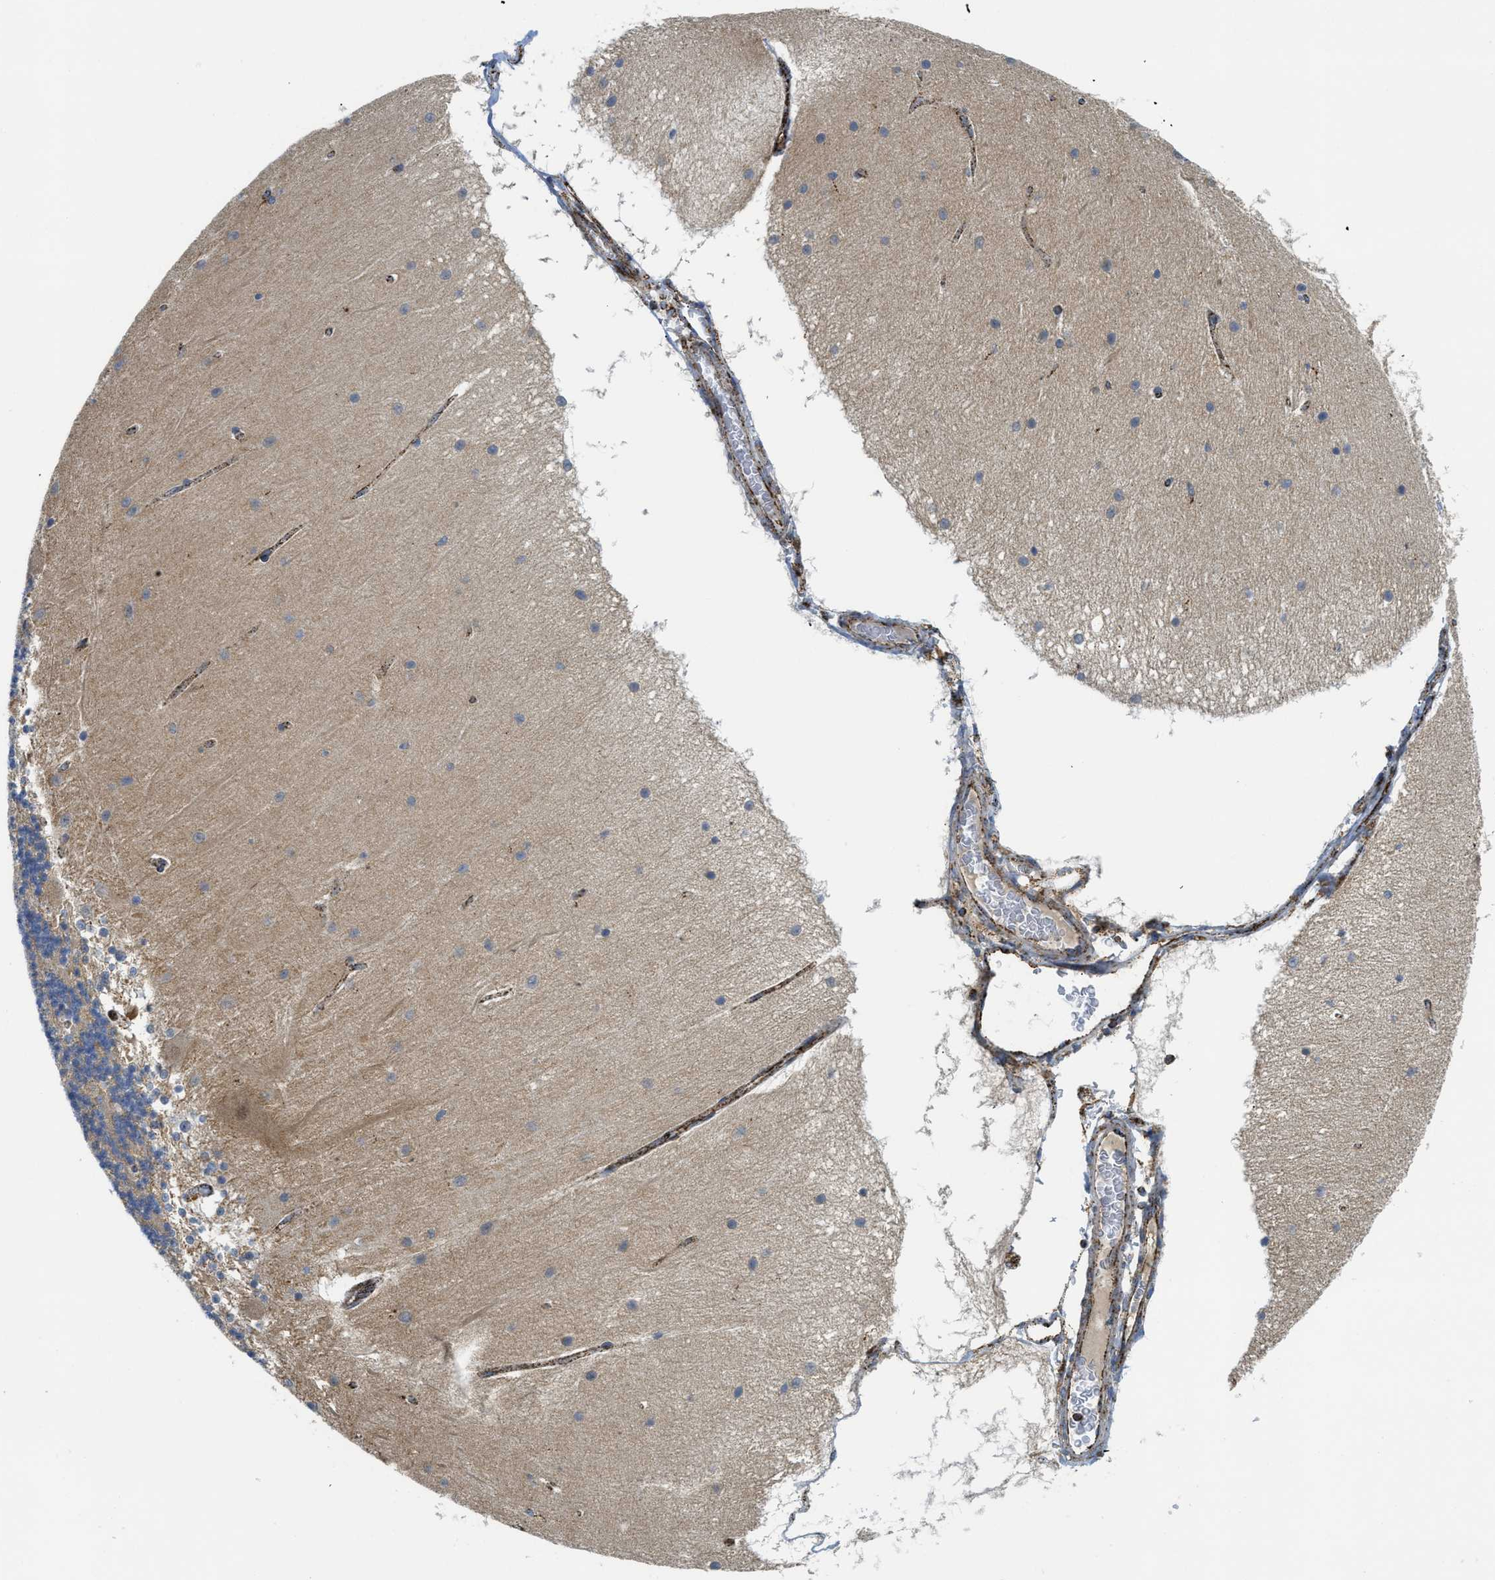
{"staining": {"intensity": "weak", "quantity": "25%-75%", "location": "cytoplasmic/membranous"}, "tissue": "cerebellum", "cell_type": "Cells in granular layer", "image_type": "normal", "snomed": [{"axis": "morphology", "description": "Normal tissue, NOS"}, {"axis": "topography", "description": "Cerebellum"}], "caption": "A brown stain highlights weak cytoplasmic/membranous positivity of a protein in cells in granular layer of normal human cerebellum. Nuclei are stained in blue.", "gene": "SQOR", "patient": {"sex": "female", "age": 54}}